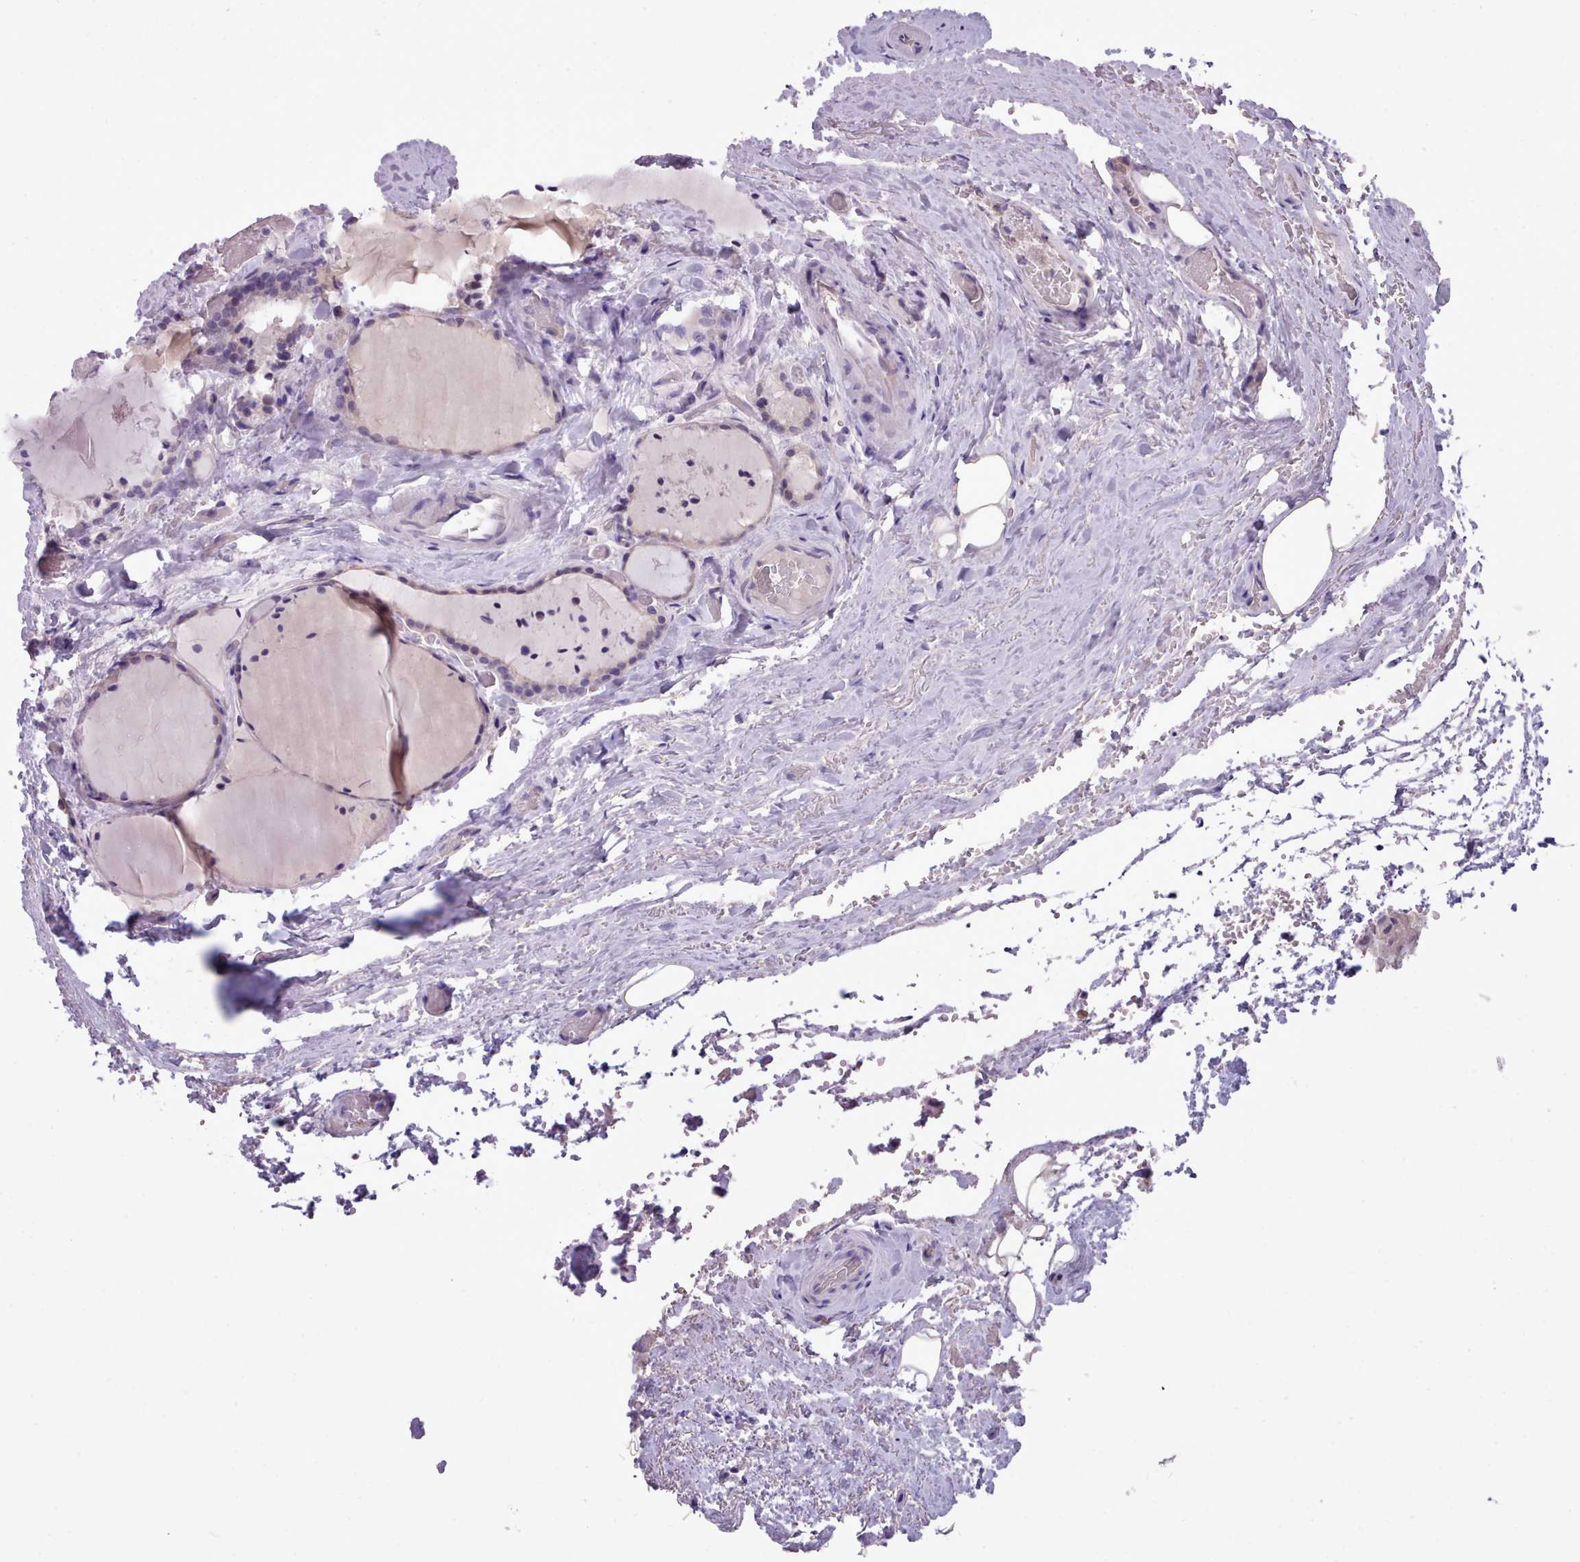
{"staining": {"intensity": "negative", "quantity": "none", "location": "none"}, "tissue": "thyroid cancer", "cell_type": "Tumor cells", "image_type": "cancer", "snomed": [{"axis": "morphology", "description": "Papillary adenocarcinoma, NOS"}, {"axis": "topography", "description": "Thyroid gland"}], "caption": "Immunohistochemical staining of human papillary adenocarcinoma (thyroid) exhibits no significant staining in tumor cells.", "gene": "KCTD16", "patient": {"sex": "male", "age": 77}}